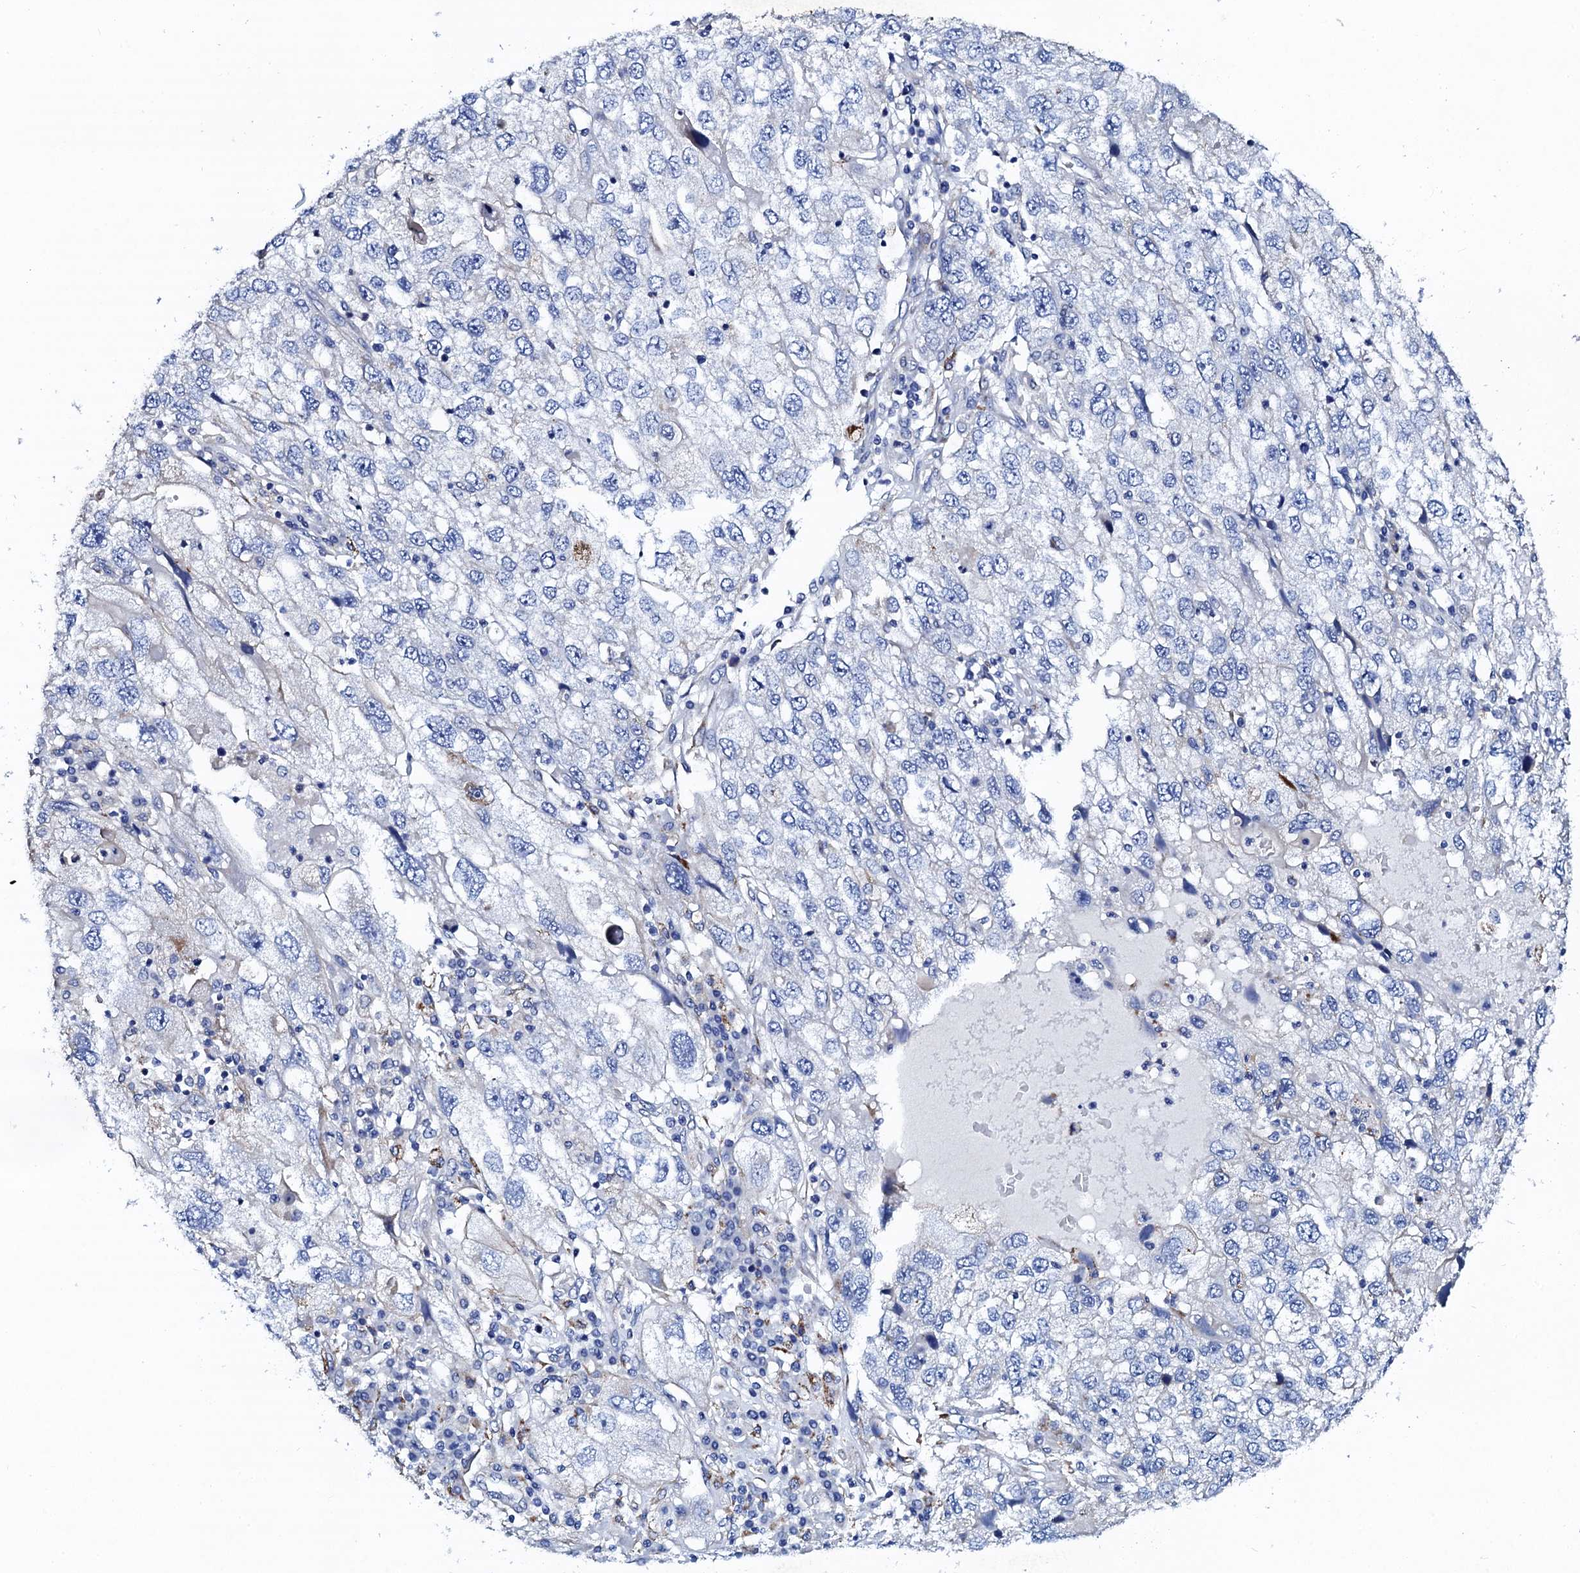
{"staining": {"intensity": "negative", "quantity": "none", "location": "none"}, "tissue": "endometrial cancer", "cell_type": "Tumor cells", "image_type": "cancer", "snomed": [{"axis": "morphology", "description": "Adenocarcinoma, NOS"}, {"axis": "topography", "description": "Endometrium"}], "caption": "Tumor cells show no significant positivity in adenocarcinoma (endometrial).", "gene": "KLHL32", "patient": {"sex": "female", "age": 49}}